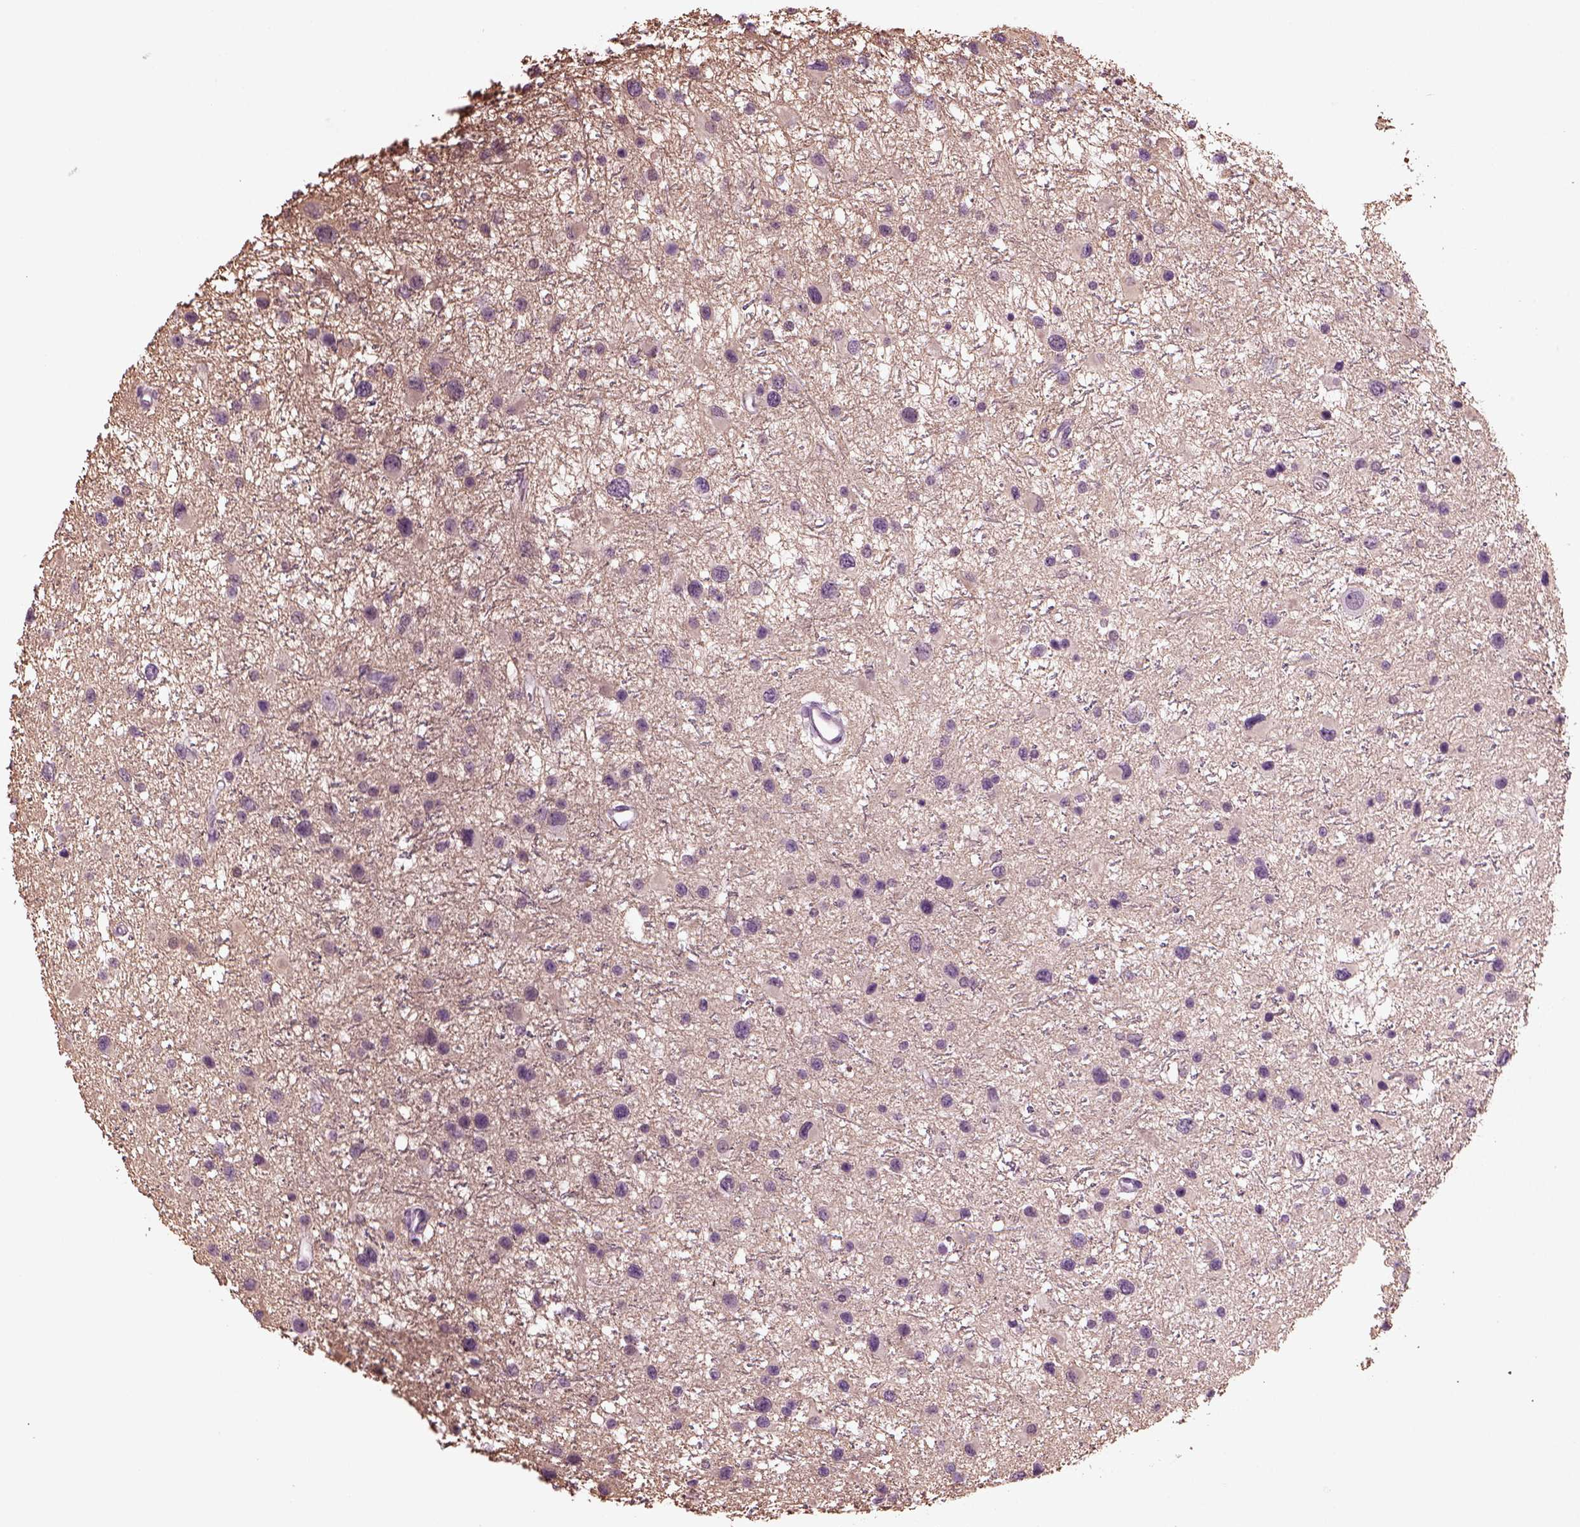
{"staining": {"intensity": "negative", "quantity": "none", "location": "none"}, "tissue": "glioma", "cell_type": "Tumor cells", "image_type": "cancer", "snomed": [{"axis": "morphology", "description": "Glioma, malignant, Low grade"}, {"axis": "topography", "description": "Brain"}], "caption": "DAB immunohistochemical staining of human glioma reveals no significant staining in tumor cells.", "gene": "SLC6A17", "patient": {"sex": "female", "age": 32}}